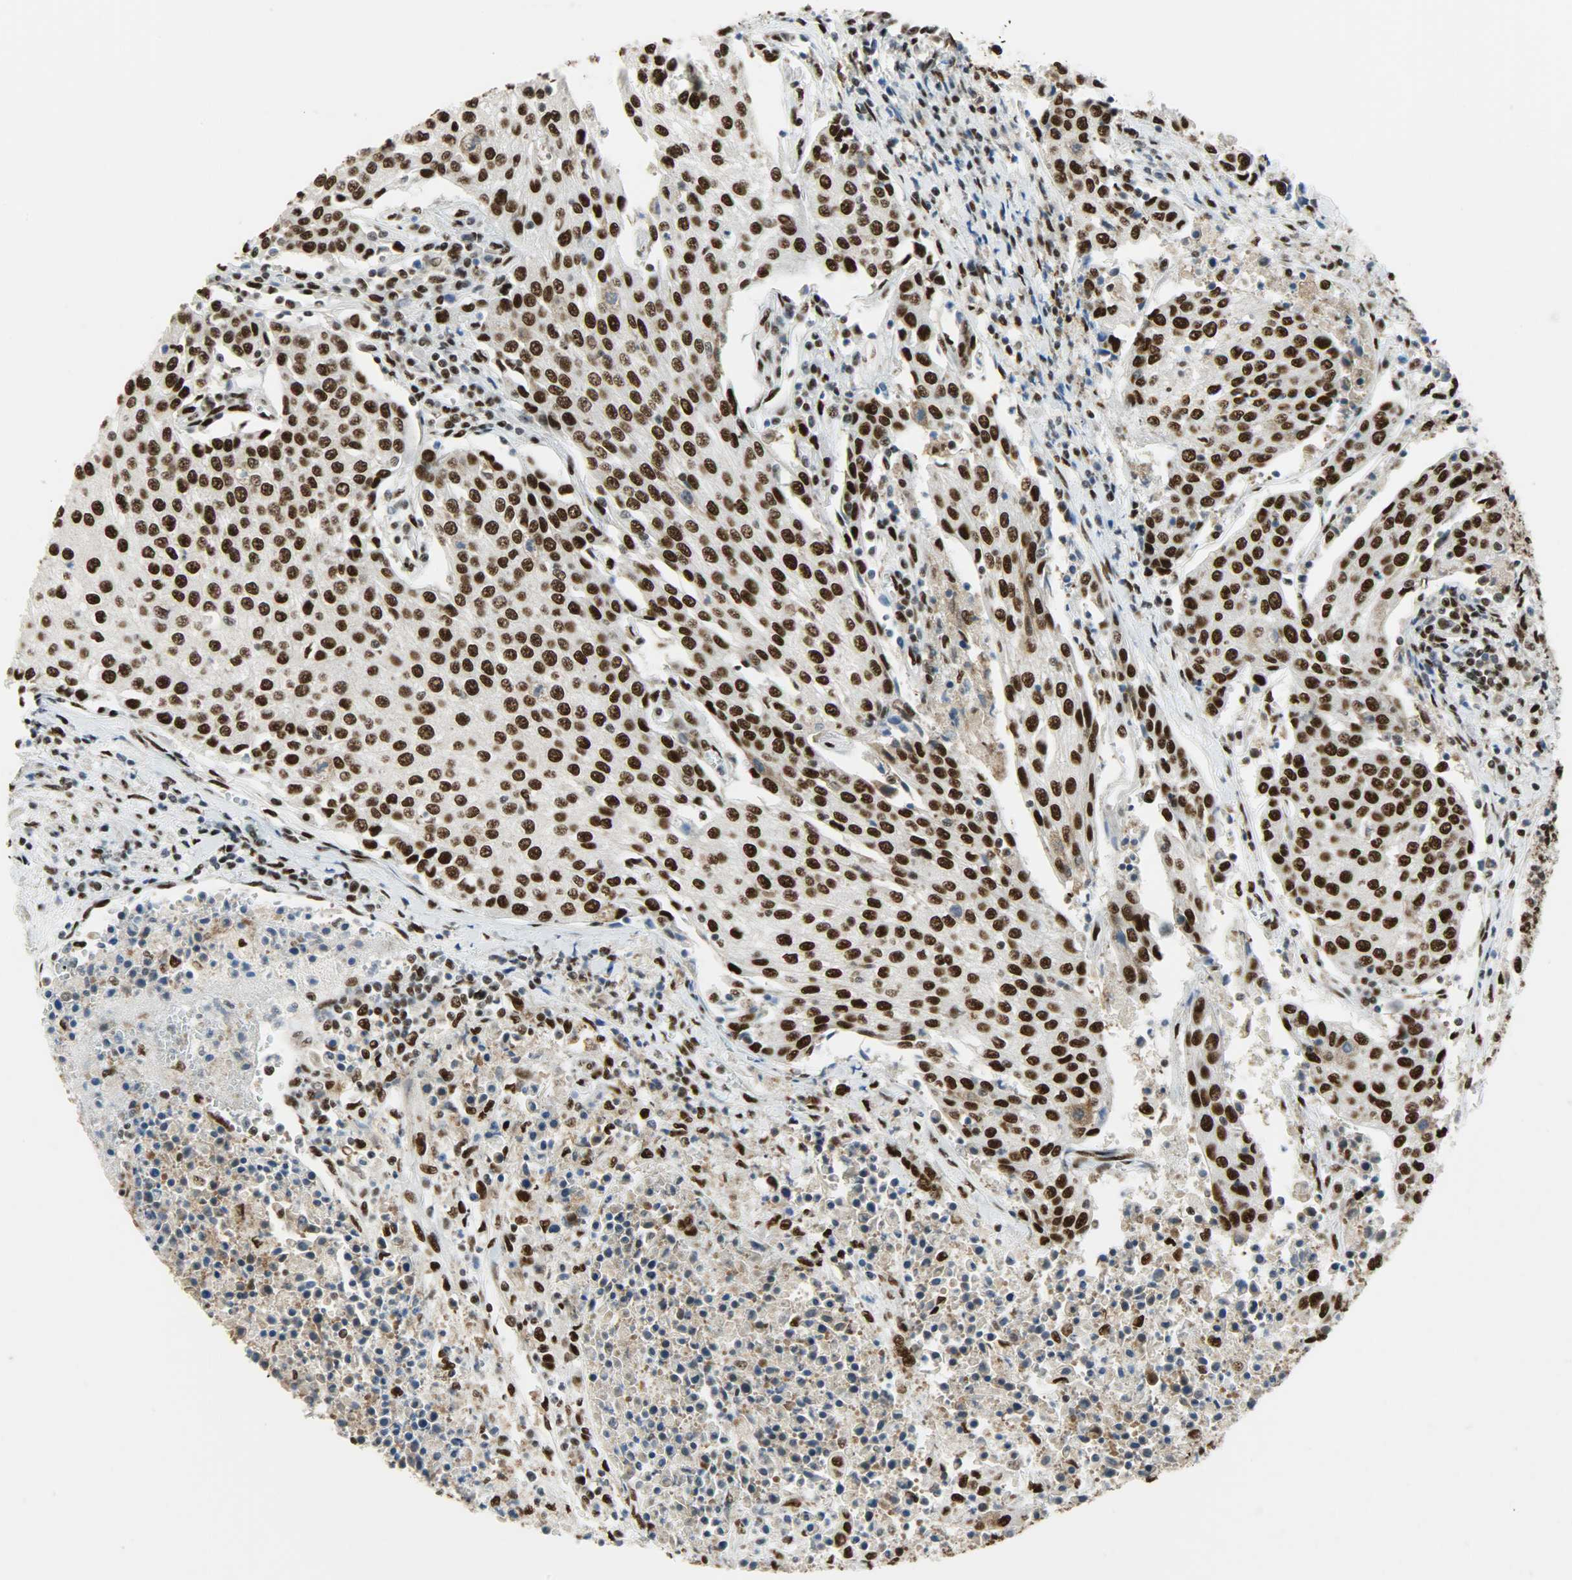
{"staining": {"intensity": "strong", "quantity": ">75%", "location": "nuclear"}, "tissue": "urothelial cancer", "cell_type": "Tumor cells", "image_type": "cancer", "snomed": [{"axis": "morphology", "description": "Urothelial carcinoma, High grade"}, {"axis": "topography", "description": "Urinary bladder"}], "caption": "IHC photomicrograph of human urothelial carcinoma (high-grade) stained for a protein (brown), which shows high levels of strong nuclear staining in about >75% of tumor cells.", "gene": "SSB", "patient": {"sex": "female", "age": 85}}